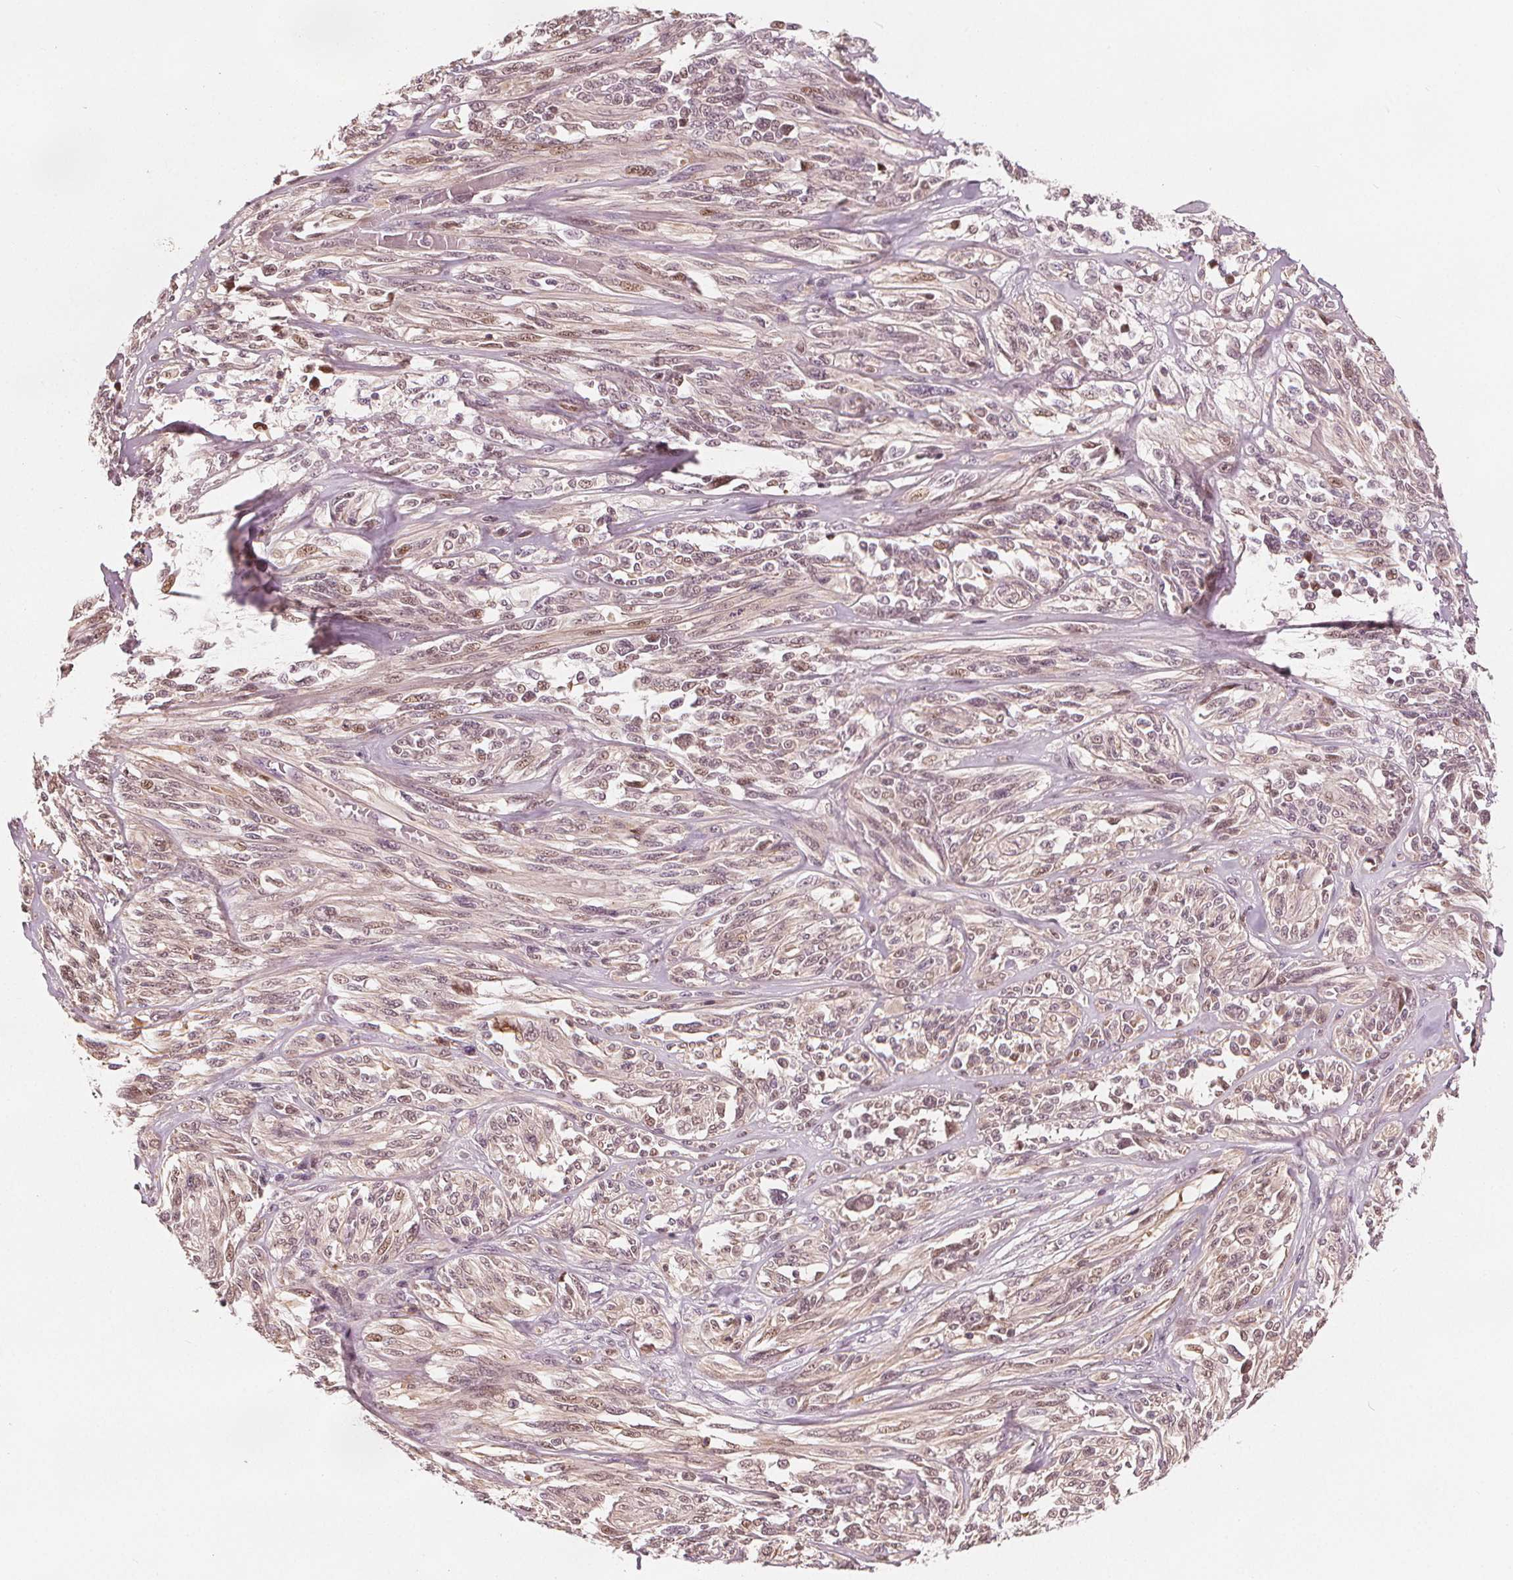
{"staining": {"intensity": "negative", "quantity": "none", "location": "none"}, "tissue": "melanoma", "cell_type": "Tumor cells", "image_type": "cancer", "snomed": [{"axis": "morphology", "description": "Malignant melanoma, NOS"}, {"axis": "topography", "description": "Skin"}], "caption": "A histopathology image of human melanoma is negative for staining in tumor cells.", "gene": "SLC34A1", "patient": {"sex": "female", "age": 91}}